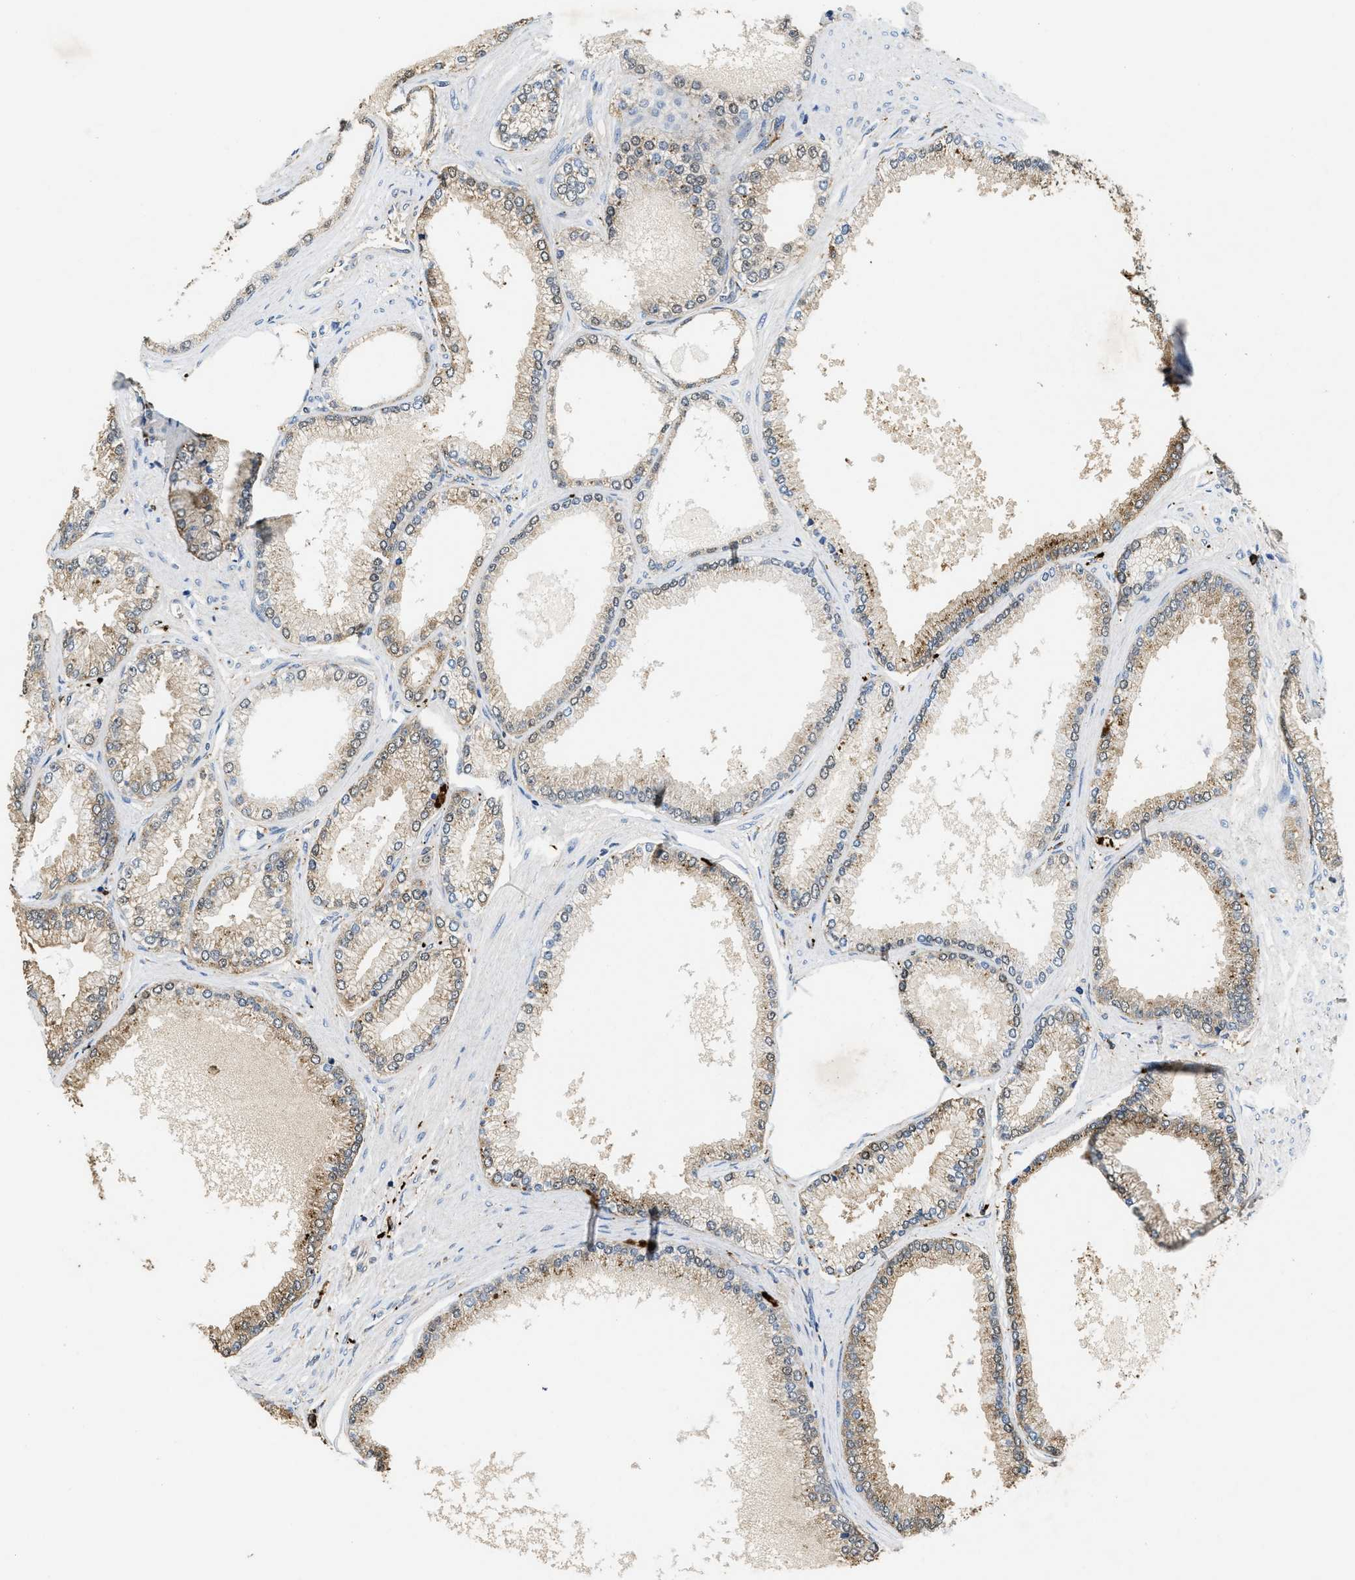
{"staining": {"intensity": "weak", "quantity": ">75%", "location": "cytoplasmic/membranous"}, "tissue": "prostate cancer", "cell_type": "Tumor cells", "image_type": "cancer", "snomed": [{"axis": "morphology", "description": "Adenocarcinoma, High grade"}, {"axis": "topography", "description": "Prostate"}], "caption": "Protein expression analysis of human prostate cancer (adenocarcinoma (high-grade)) reveals weak cytoplasmic/membranous positivity in approximately >75% of tumor cells.", "gene": "BMPR2", "patient": {"sex": "male", "age": 61}}